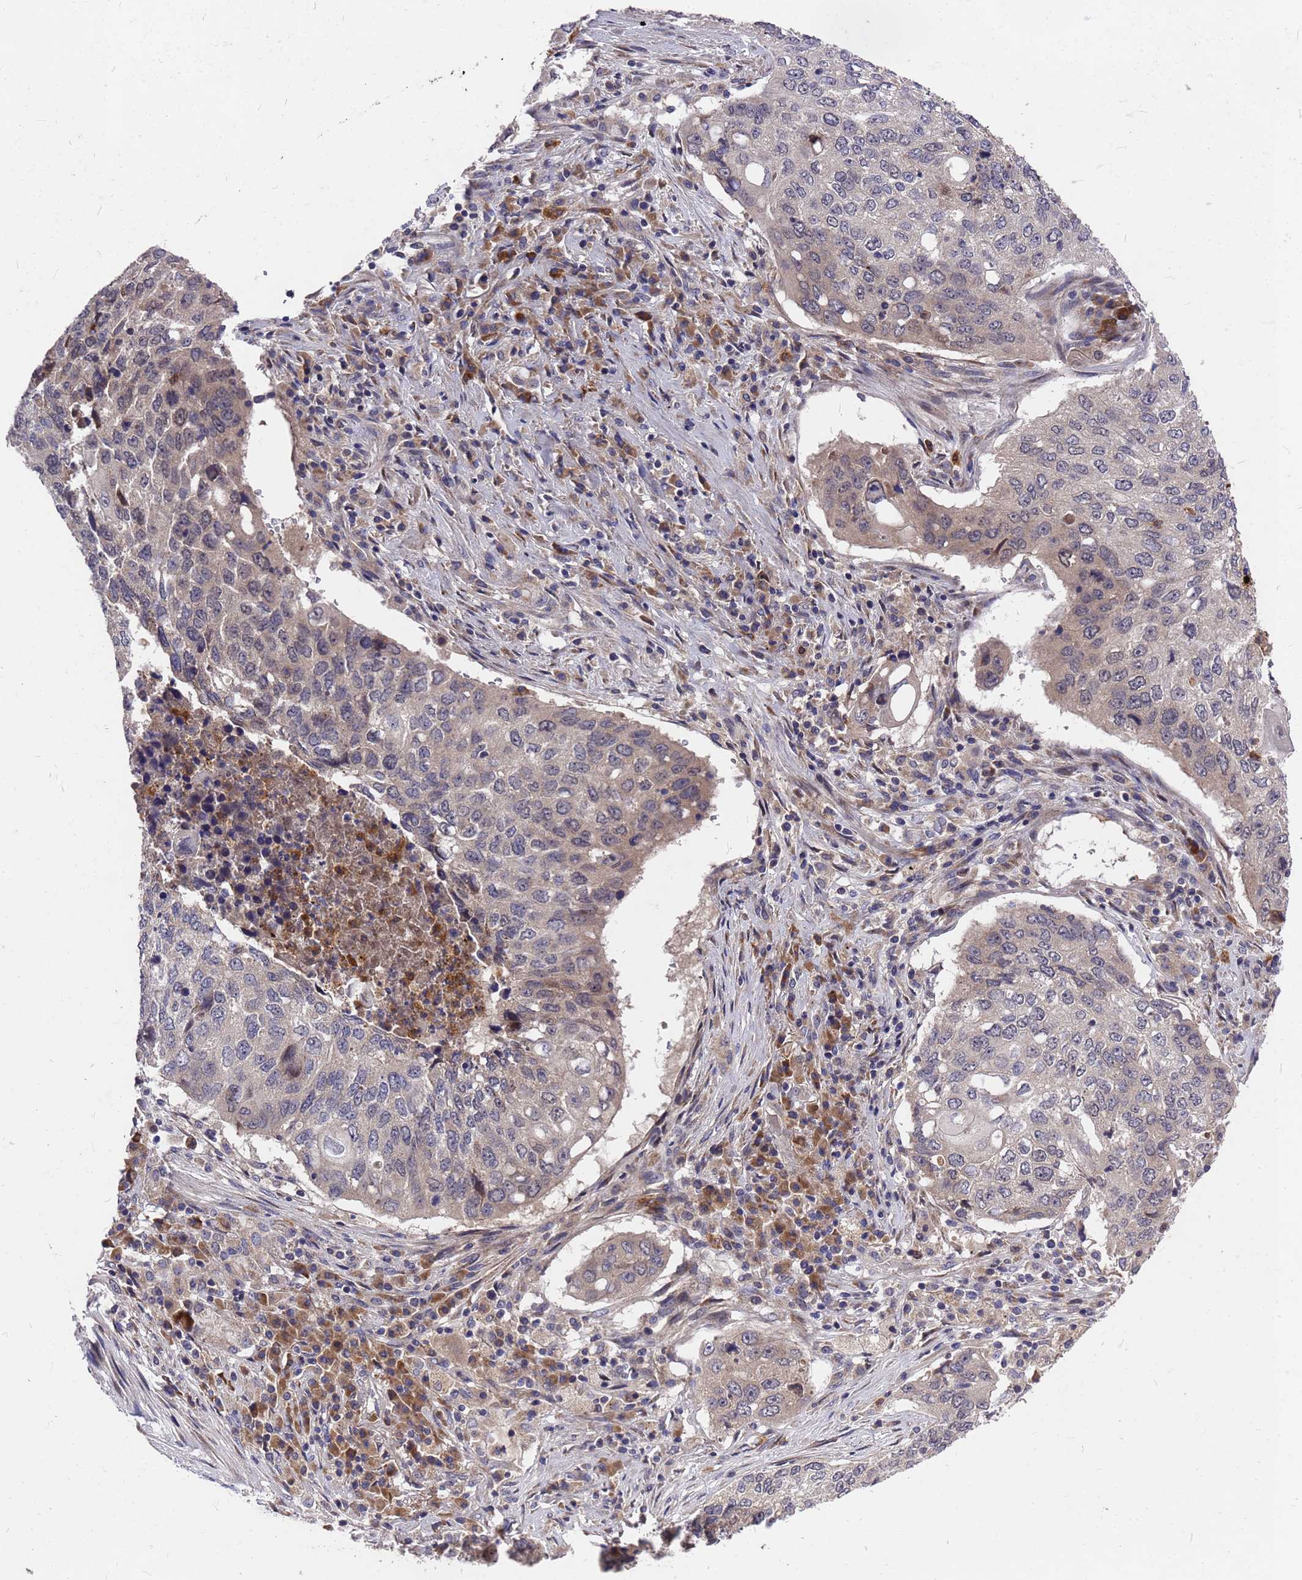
{"staining": {"intensity": "negative", "quantity": "none", "location": "none"}, "tissue": "lung cancer", "cell_type": "Tumor cells", "image_type": "cancer", "snomed": [{"axis": "morphology", "description": "Squamous cell carcinoma, NOS"}, {"axis": "topography", "description": "Lung"}], "caption": "Human squamous cell carcinoma (lung) stained for a protein using immunohistochemistry shows no expression in tumor cells.", "gene": "ZNF717", "patient": {"sex": "female", "age": 63}}